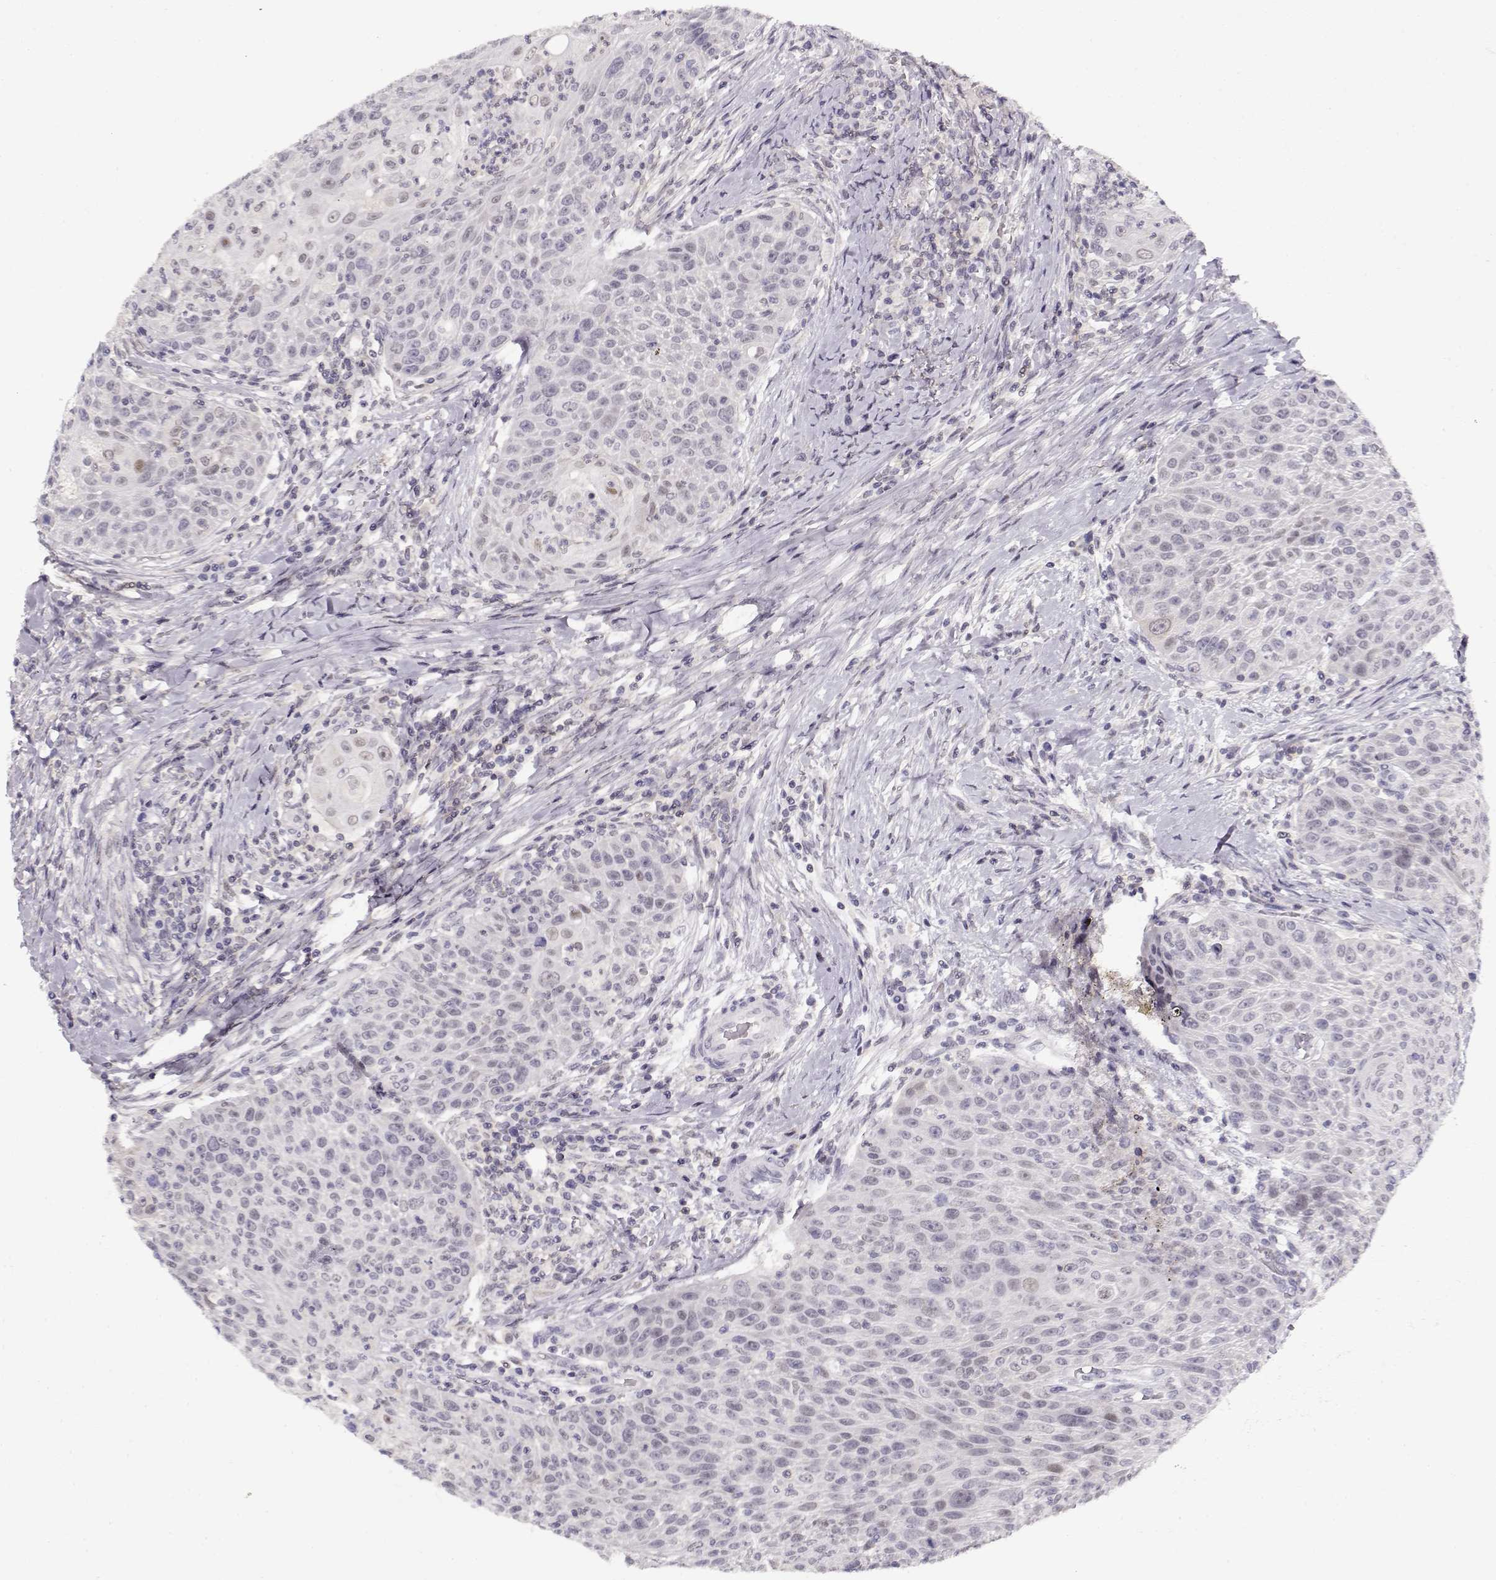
{"staining": {"intensity": "negative", "quantity": "none", "location": "none"}, "tissue": "head and neck cancer", "cell_type": "Tumor cells", "image_type": "cancer", "snomed": [{"axis": "morphology", "description": "Squamous cell carcinoma, NOS"}, {"axis": "topography", "description": "Head-Neck"}], "caption": "This is an immunohistochemistry micrograph of human squamous cell carcinoma (head and neck). There is no expression in tumor cells.", "gene": "TEPP", "patient": {"sex": "male", "age": 69}}